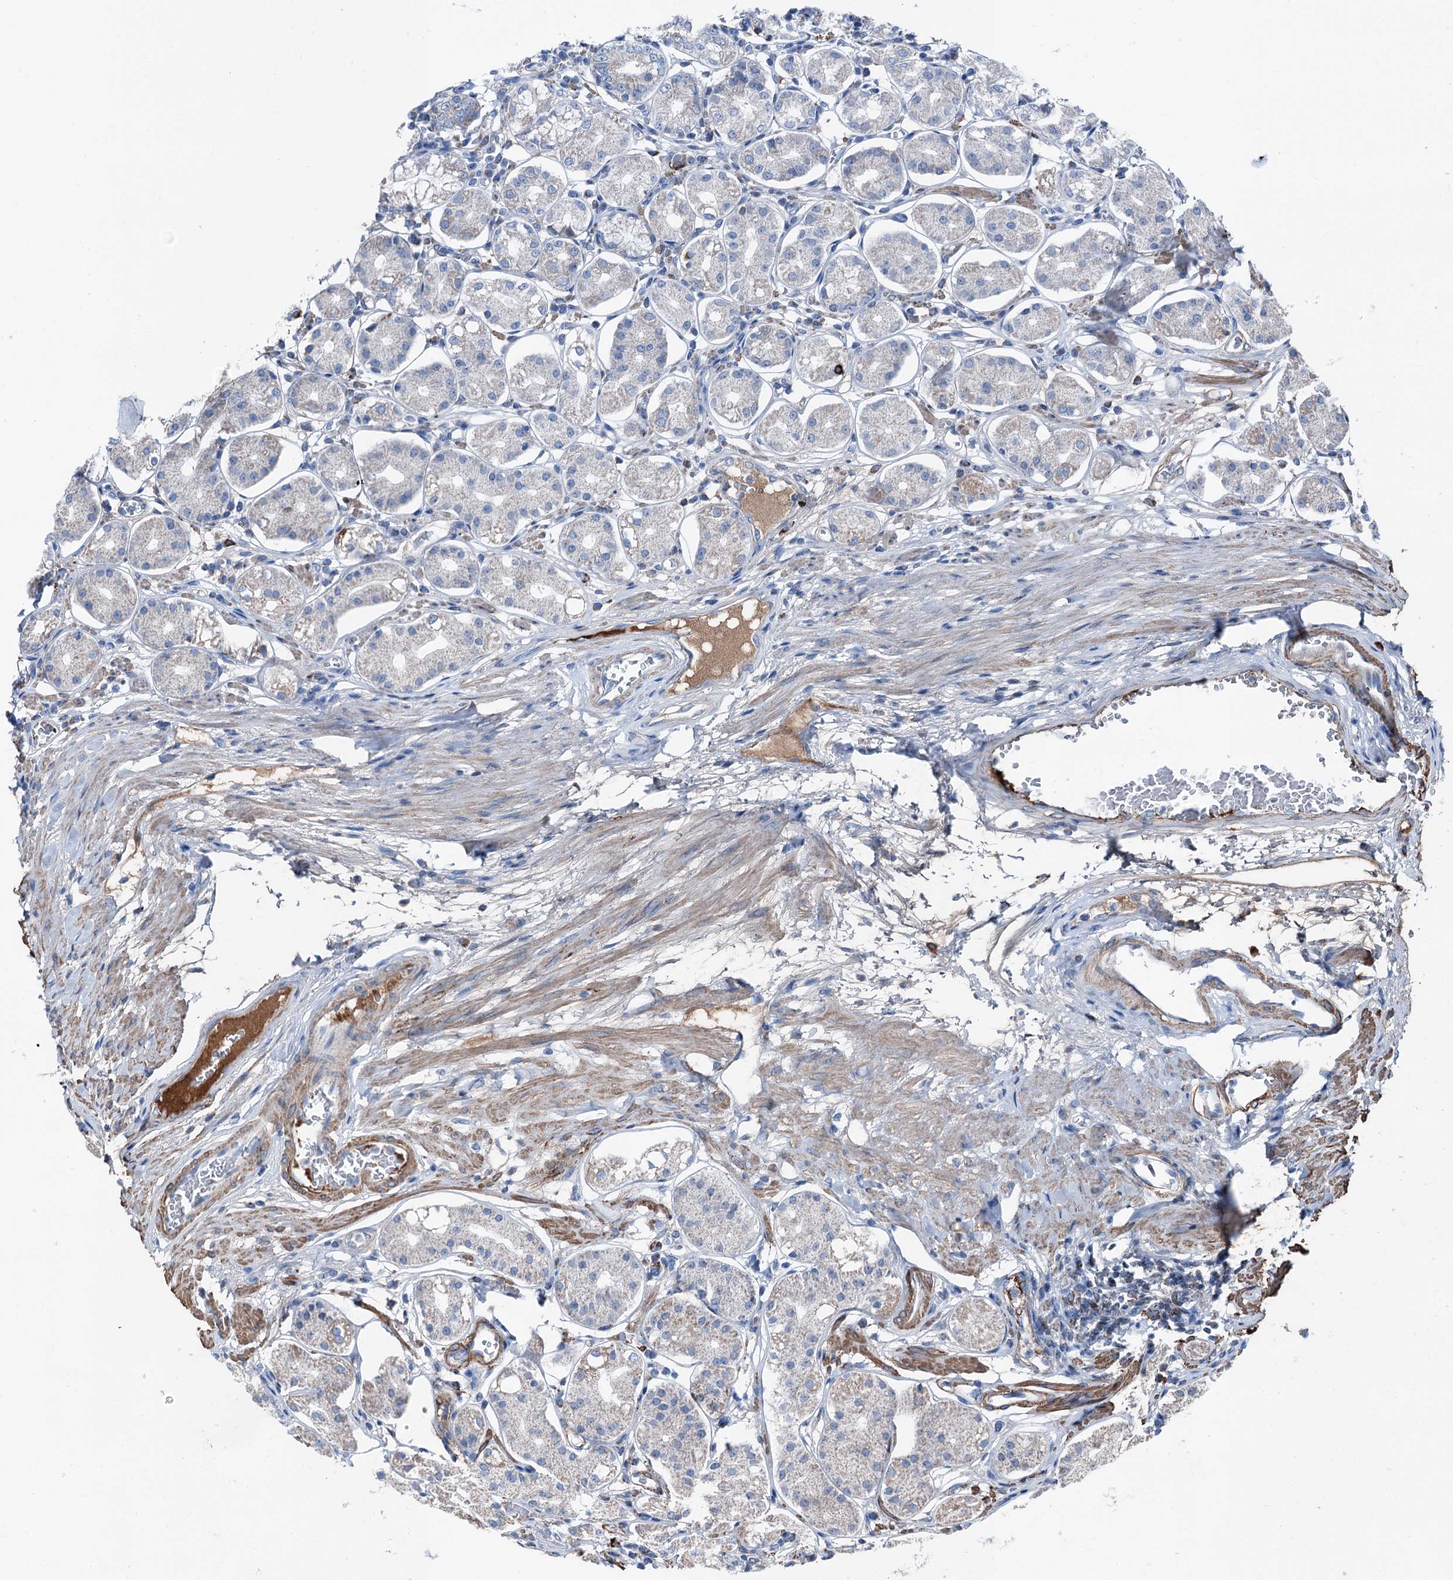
{"staining": {"intensity": "negative", "quantity": "none", "location": "none"}, "tissue": "stomach", "cell_type": "Glandular cells", "image_type": "normal", "snomed": [{"axis": "morphology", "description": "Normal tissue, NOS"}, {"axis": "topography", "description": "Stomach, lower"}], "caption": "A high-resolution image shows immunohistochemistry staining of unremarkable stomach, which demonstrates no significant positivity in glandular cells.", "gene": "DDIAS", "patient": {"sex": "female", "age": 56}}